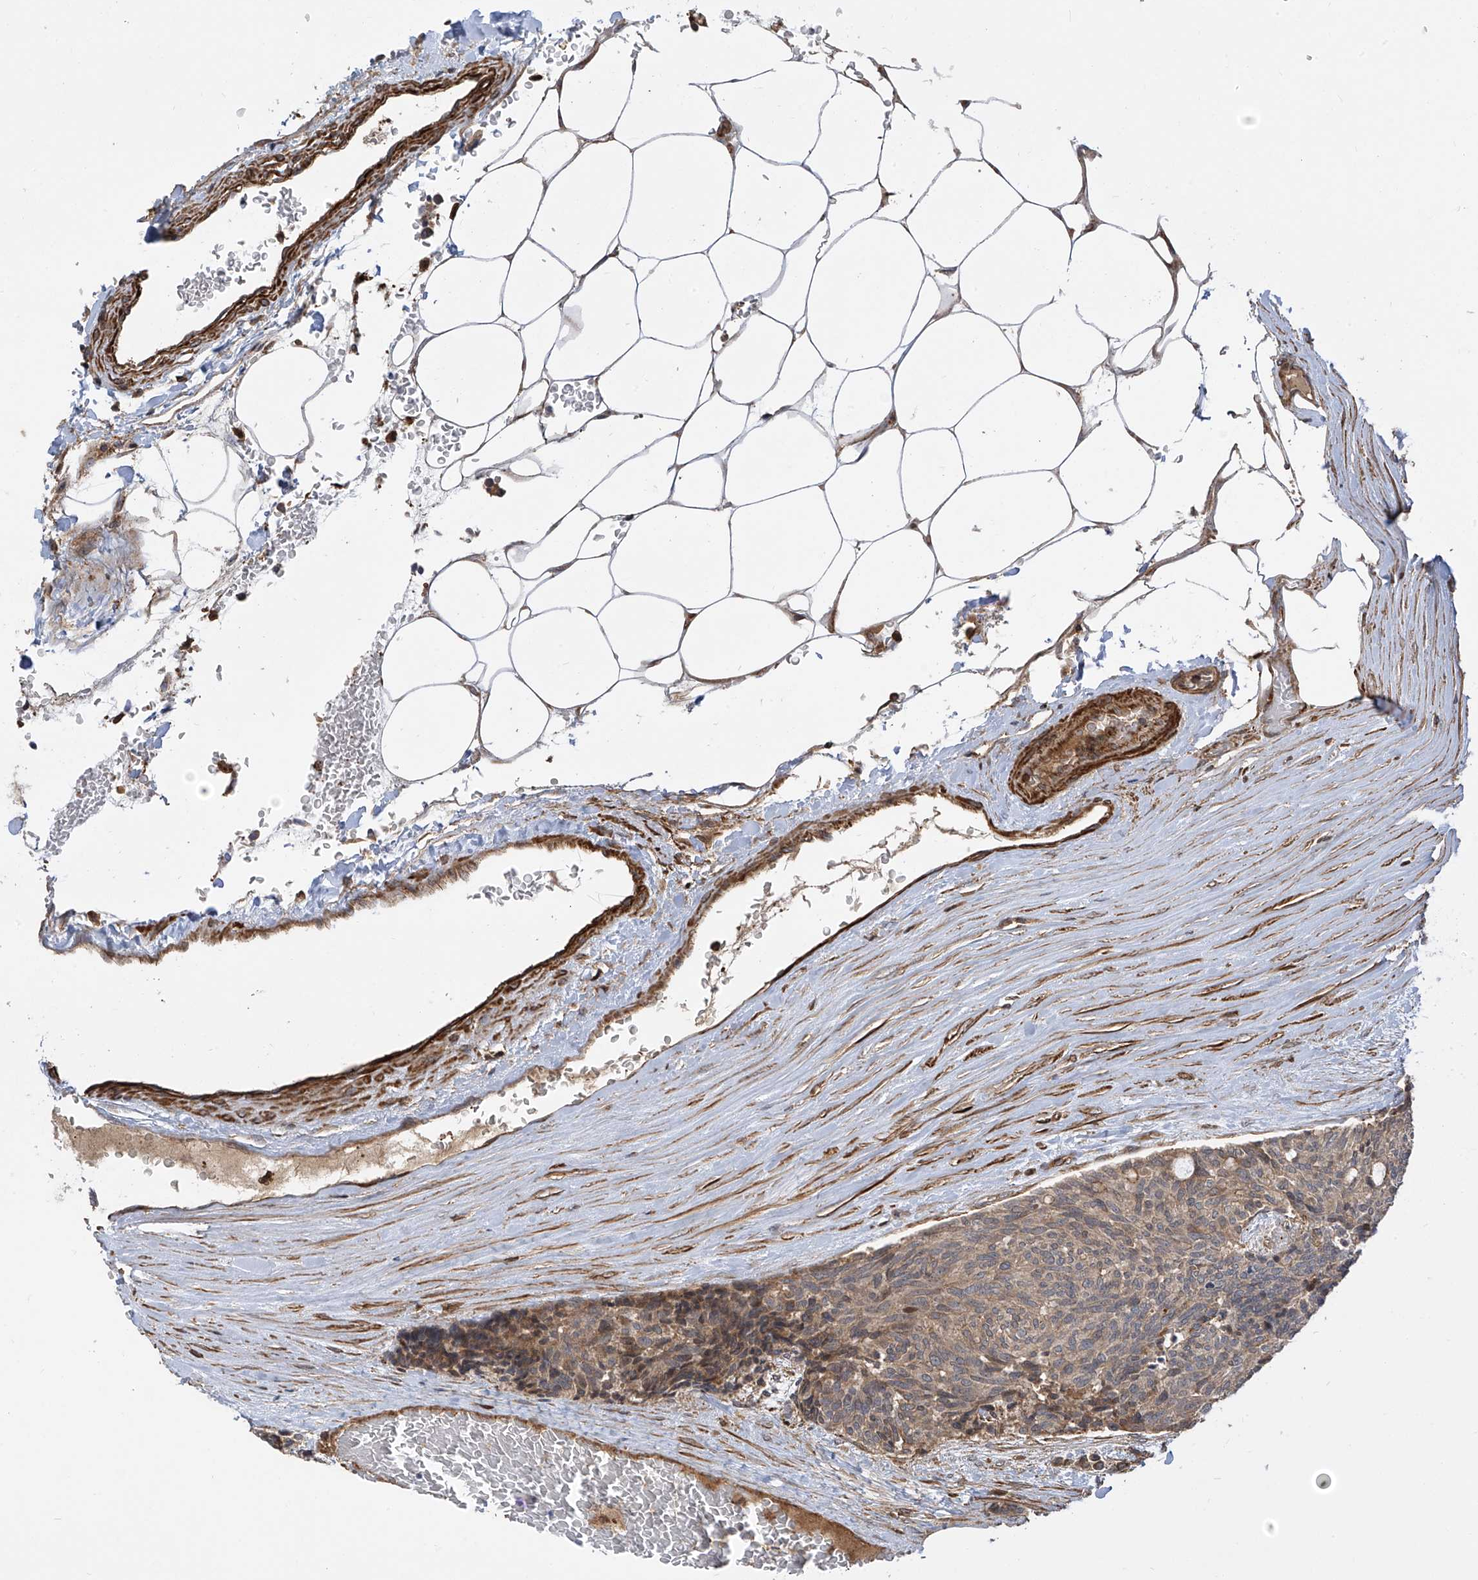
{"staining": {"intensity": "weak", "quantity": "25%-75%", "location": "cytoplasmic/membranous"}, "tissue": "carcinoid", "cell_type": "Tumor cells", "image_type": "cancer", "snomed": [{"axis": "morphology", "description": "Carcinoid, malignant, NOS"}, {"axis": "topography", "description": "Pancreas"}], "caption": "Tumor cells reveal low levels of weak cytoplasmic/membranous positivity in approximately 25%-75% of cells in malignant carcinoid.", "gene": "ATAD2B", "patient": {"sex": "female", "age": 54}}